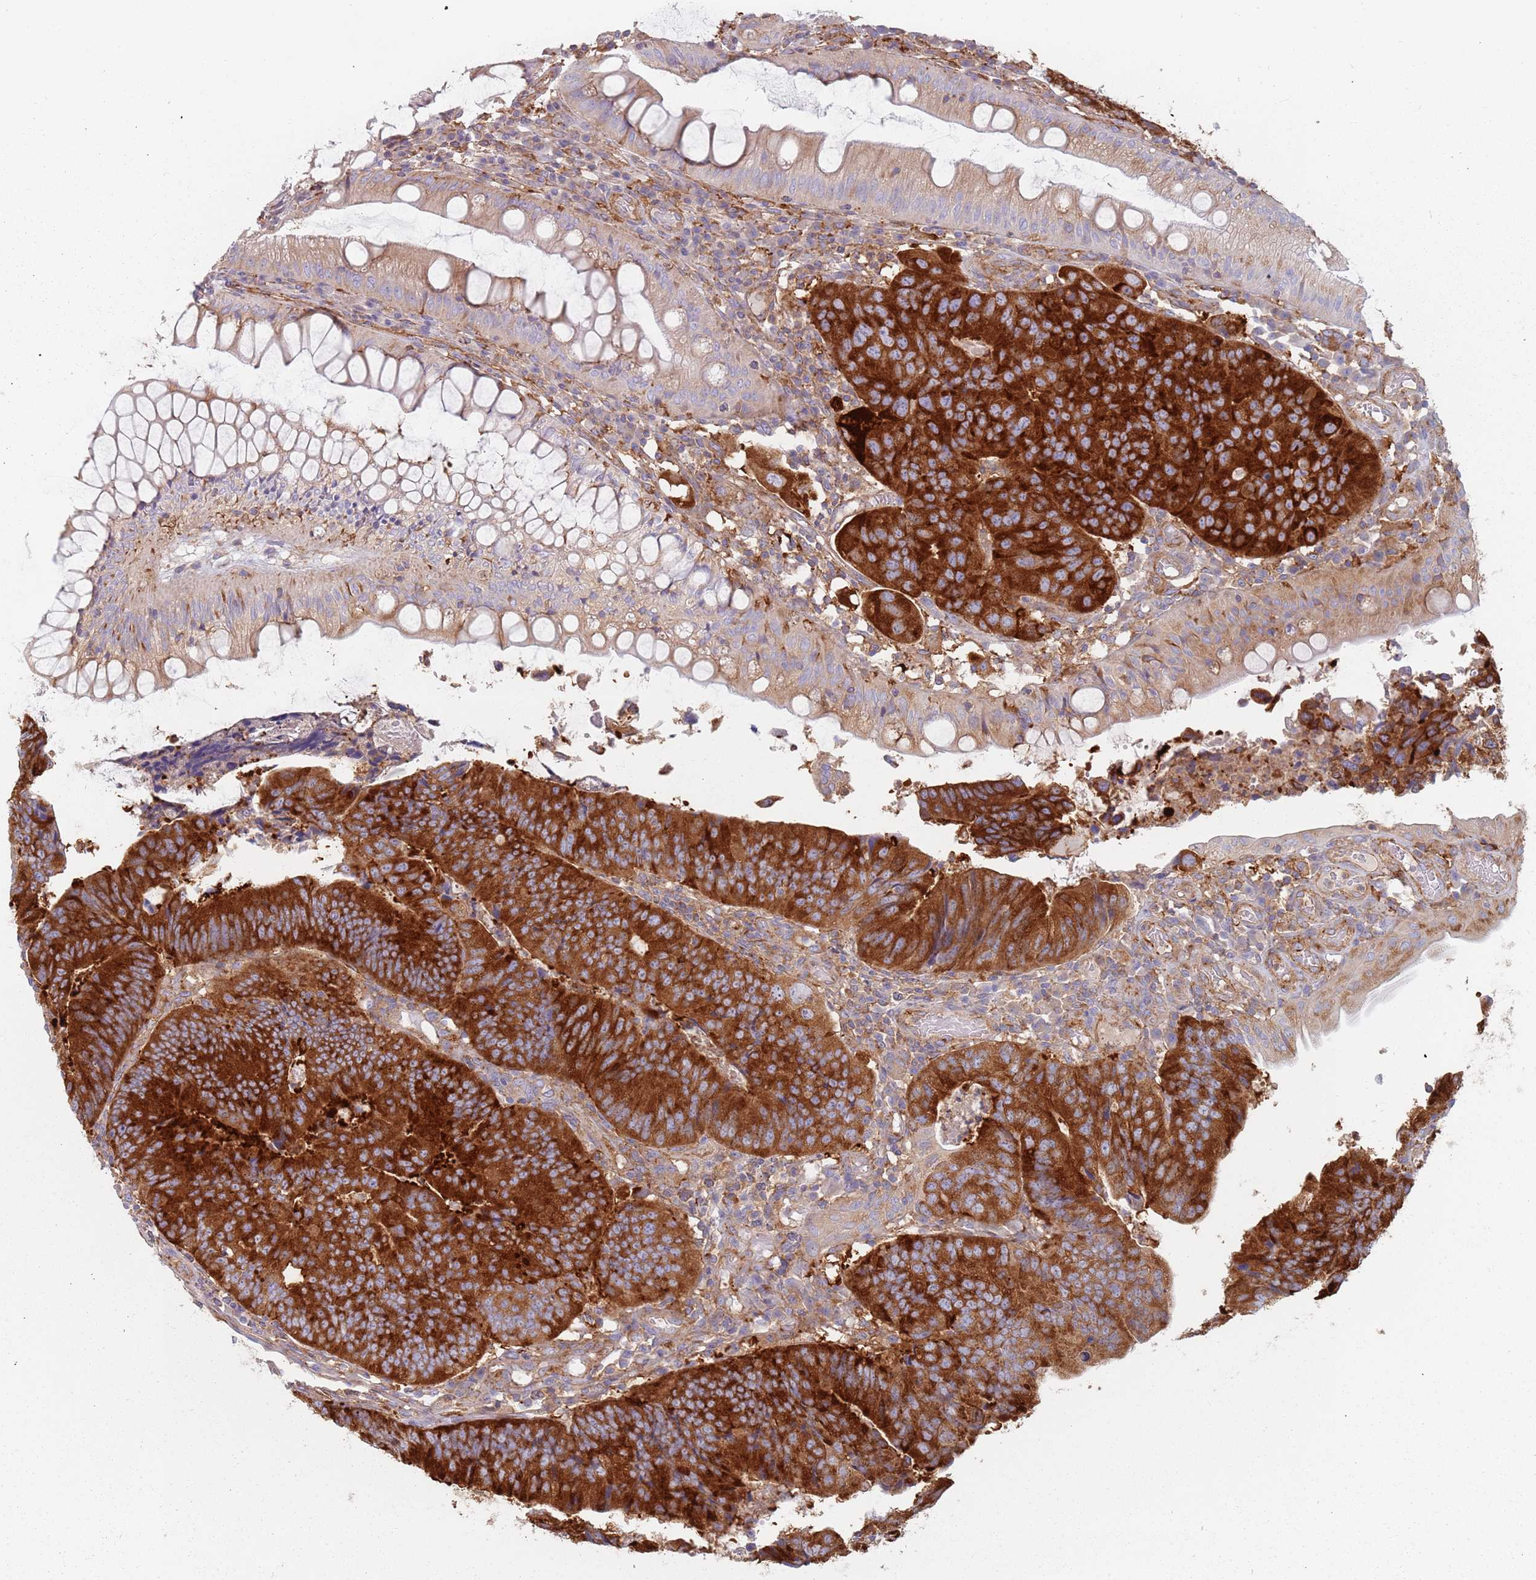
{"staining": {"intensity": "strong", "quantity": ">75%", "location": "cytoplasmic/membranous"}, "tissue": "colorectal cancer", "cell_type": "Tumor cells", "image_type": "cancer", "snomed": [{"axis": "morphology", "description": "Adenocarcinoma, NOS"}, {"axis": "topography", "description": "Colon"}], "caption": "Brown immunohistochemical staining in colorectal cancer (adenocarcinoma) reveals strong cytoplasmic/membranous positivity in approximately >75% of tumor cells.", "gene": "TPD52L2", "patient": {"sex": "female", "age": 67}}